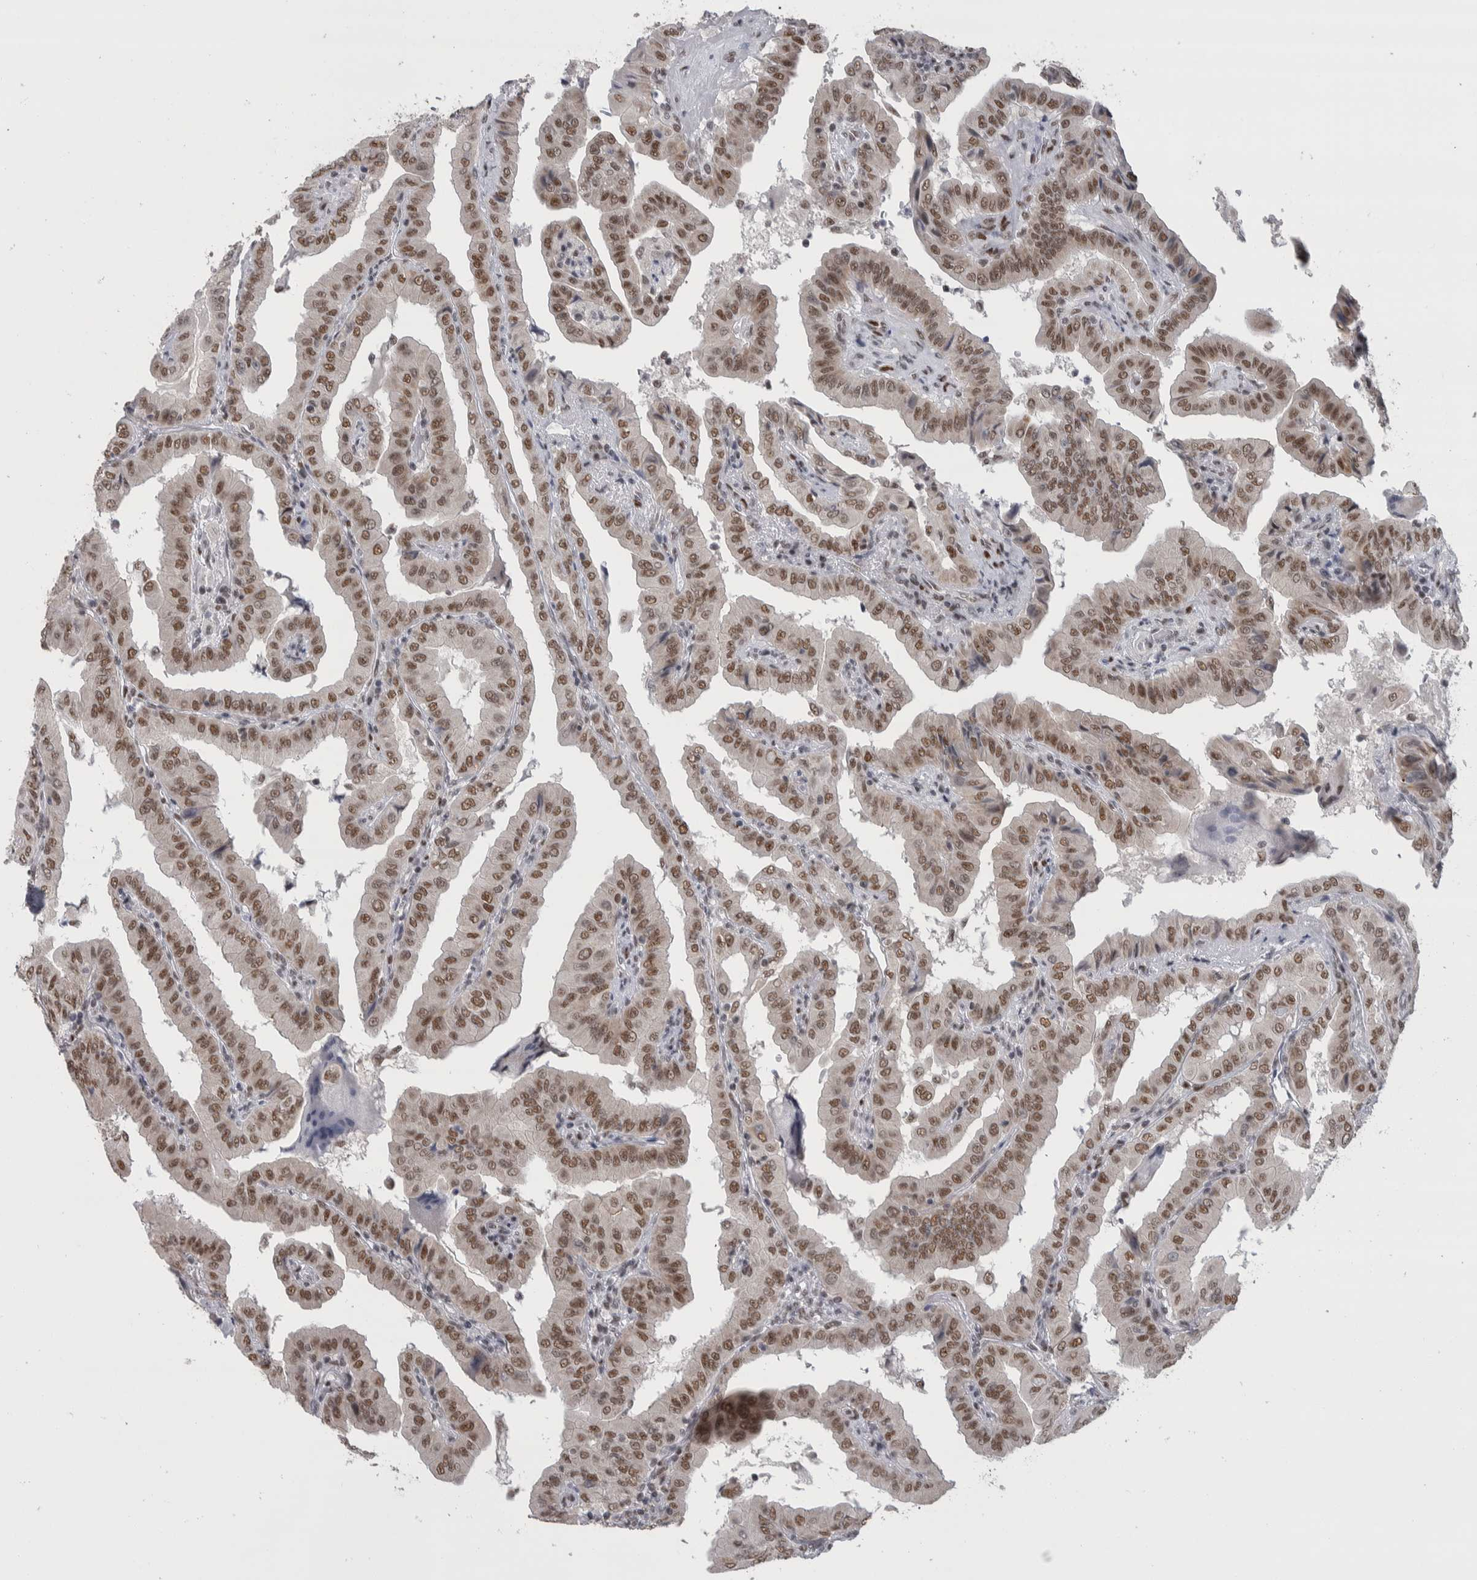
{"staining": {"intensity": "moderate", "quantity": ">75%", "location": "nuclear"}, "tissue": "thyroid cancer", "cell_type": "Tumor cells", "image_type": "cancer", "snomed": [{"axis": "morphology", "description": "Papillary adenocarcinoma, NOS"}, {"axis": "topography", "description": "Thyroid gland"}], "caption": "Protein expression analysis of thyroid cancer (papillary adenocarcinoma) shows moderate nuclear positivity in approximately >75% of tumor cells.", "gene": "HEXIM2", "patient": {"sex": "male", "age": 33}}